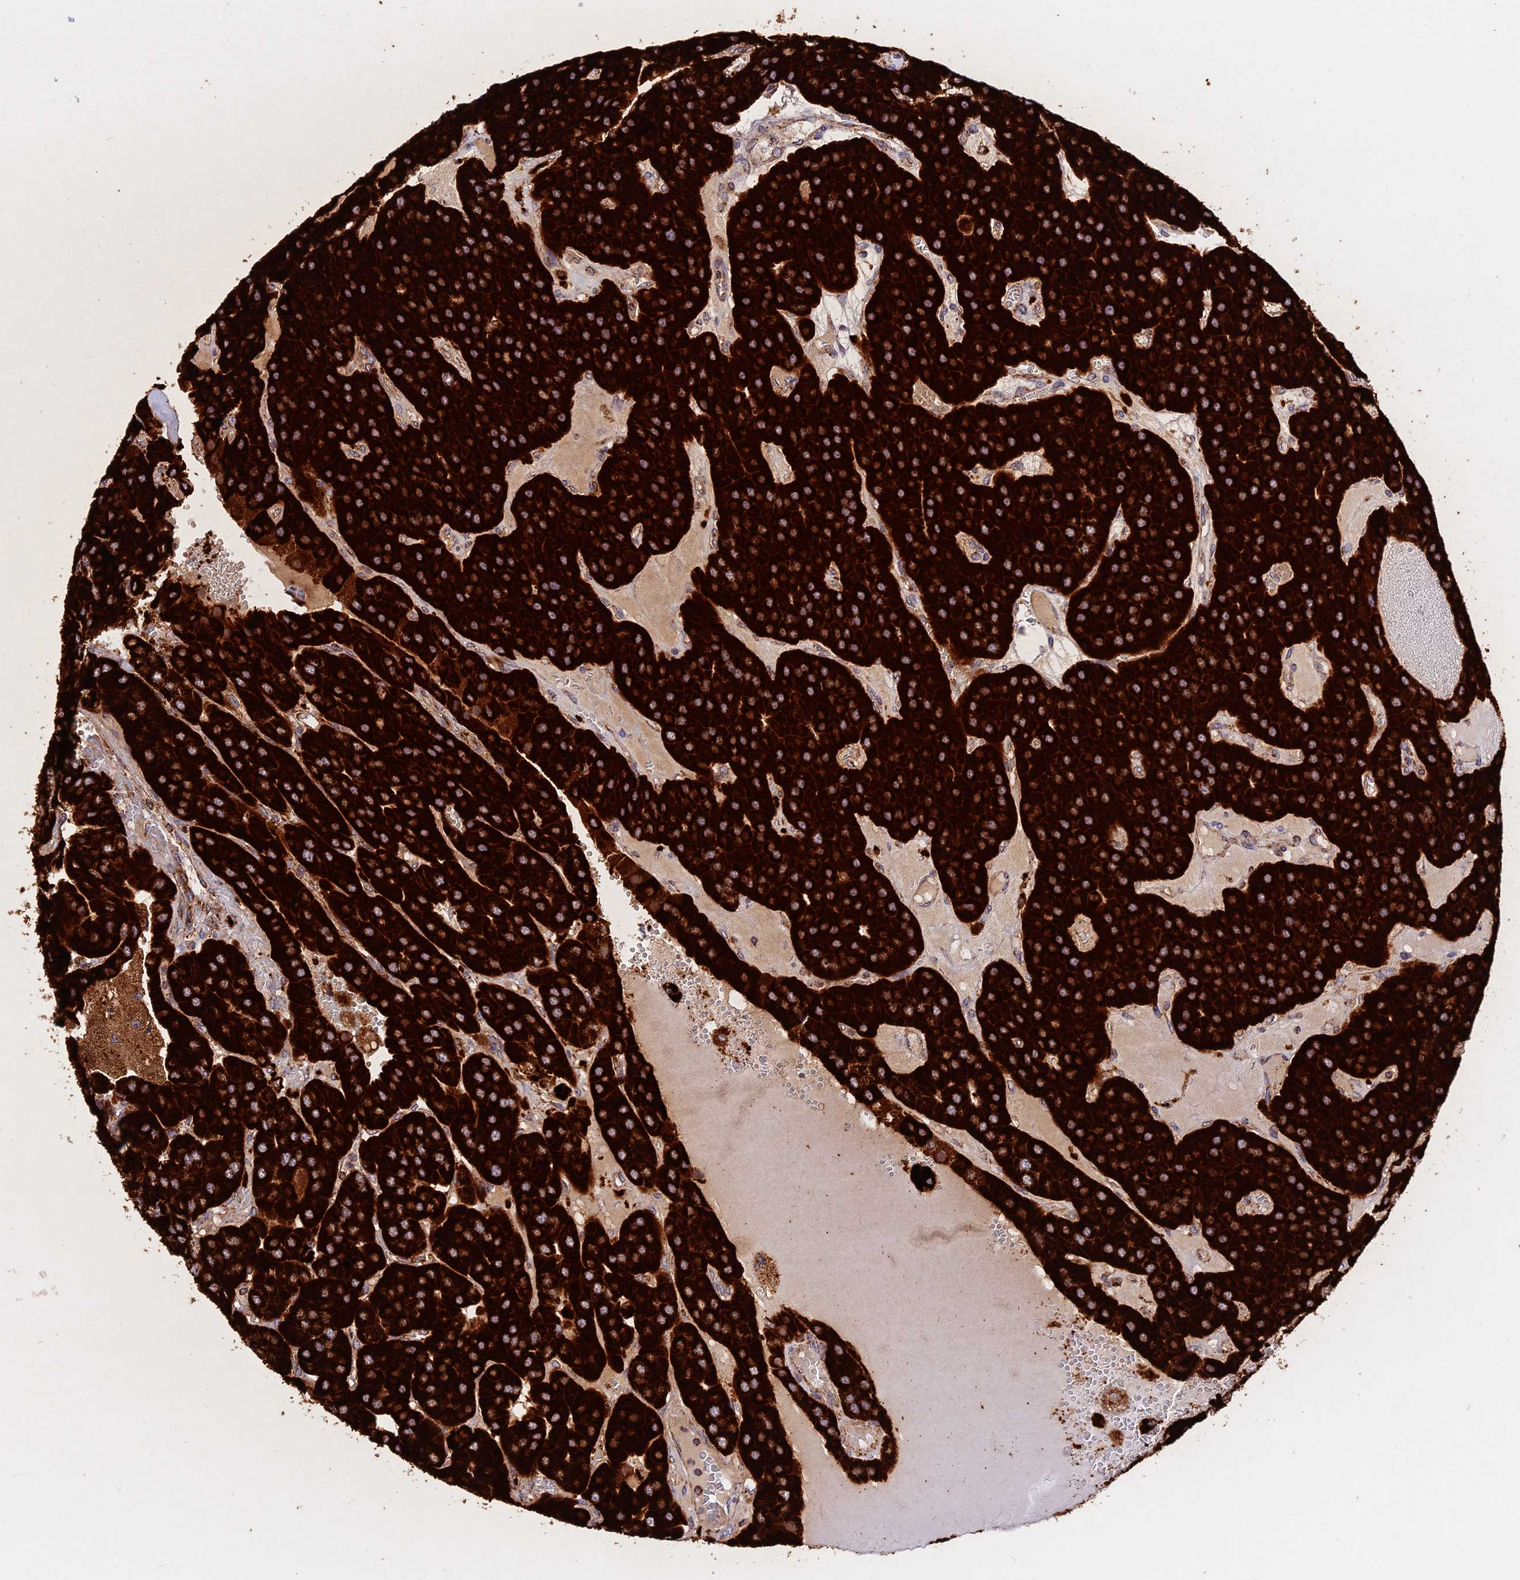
{"staining": {"intensity": "strong", "quantity": ">75%", "location": "cytoplasmic/membranous"}, "tissue": "parathyroid gland", "cell_type": "Glandular cells", "image_type": "normal", "snomed": [{"axis": "morphology", "description": "Normal tissue, NOS"}, {"axis": "morphology", "description": "Adenoma, NOS"}, {"axis": "topography", "description": "Parathyroid gland"}], "caption": "Immunohistochemical staining of unremarkable human parathyroid gland displays >75% levels of strong cytoplasmic/membranous protein positivity in approximately >75% of glandular cells. The protein of interest is stained brown, and the nuclei are stained in blue (DAB IHC with brightfield microscopy, high magnification).", "gene": "UQCRB", "patient": {"sex": "female", "age": 86}}